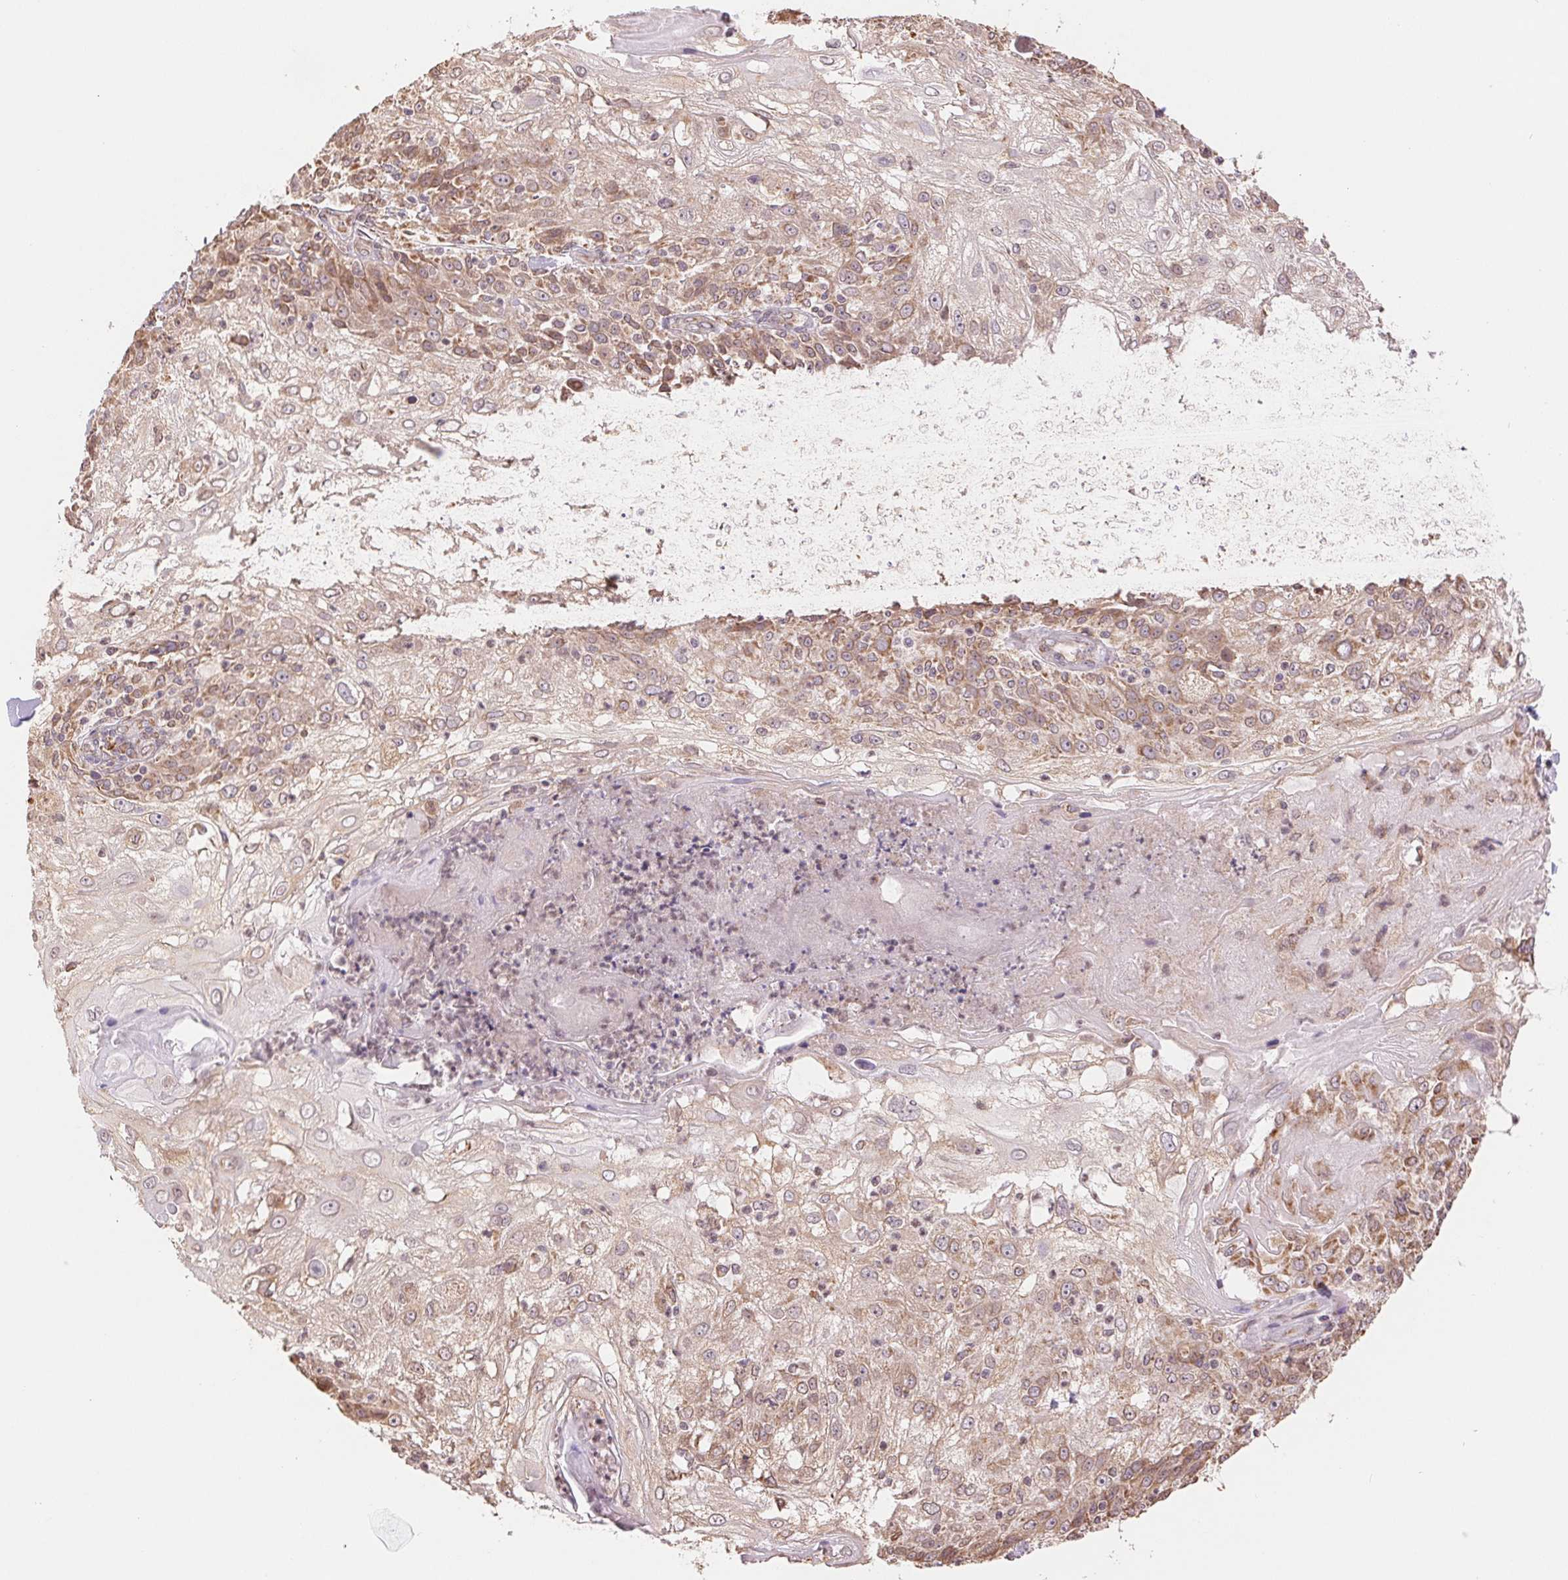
{"staining": {"intensity": "weak", "quantity": ">75%", "location": "cytoplasmic/membranous"}, "tissue": "skin cancer", "cell_type": "Tumor cells", "image_type": "cancer", "snomed": [{"axis": "morphology", "description": "Normal tissue, NOS"}, {"axis": "morphology", "description": "Squamous cell carcinoma, NOS"}, {"axis": "topography", "description": "Skin"}], "caption": "Skin squamous cell carcinoma was stained to show a protein in brown. There is low levels of weak cytoplasmic/membranous positivity in approximately >75% of tumor cells.", "gene": "RPN1", "patient": {"sex": "female", "age": 83}}